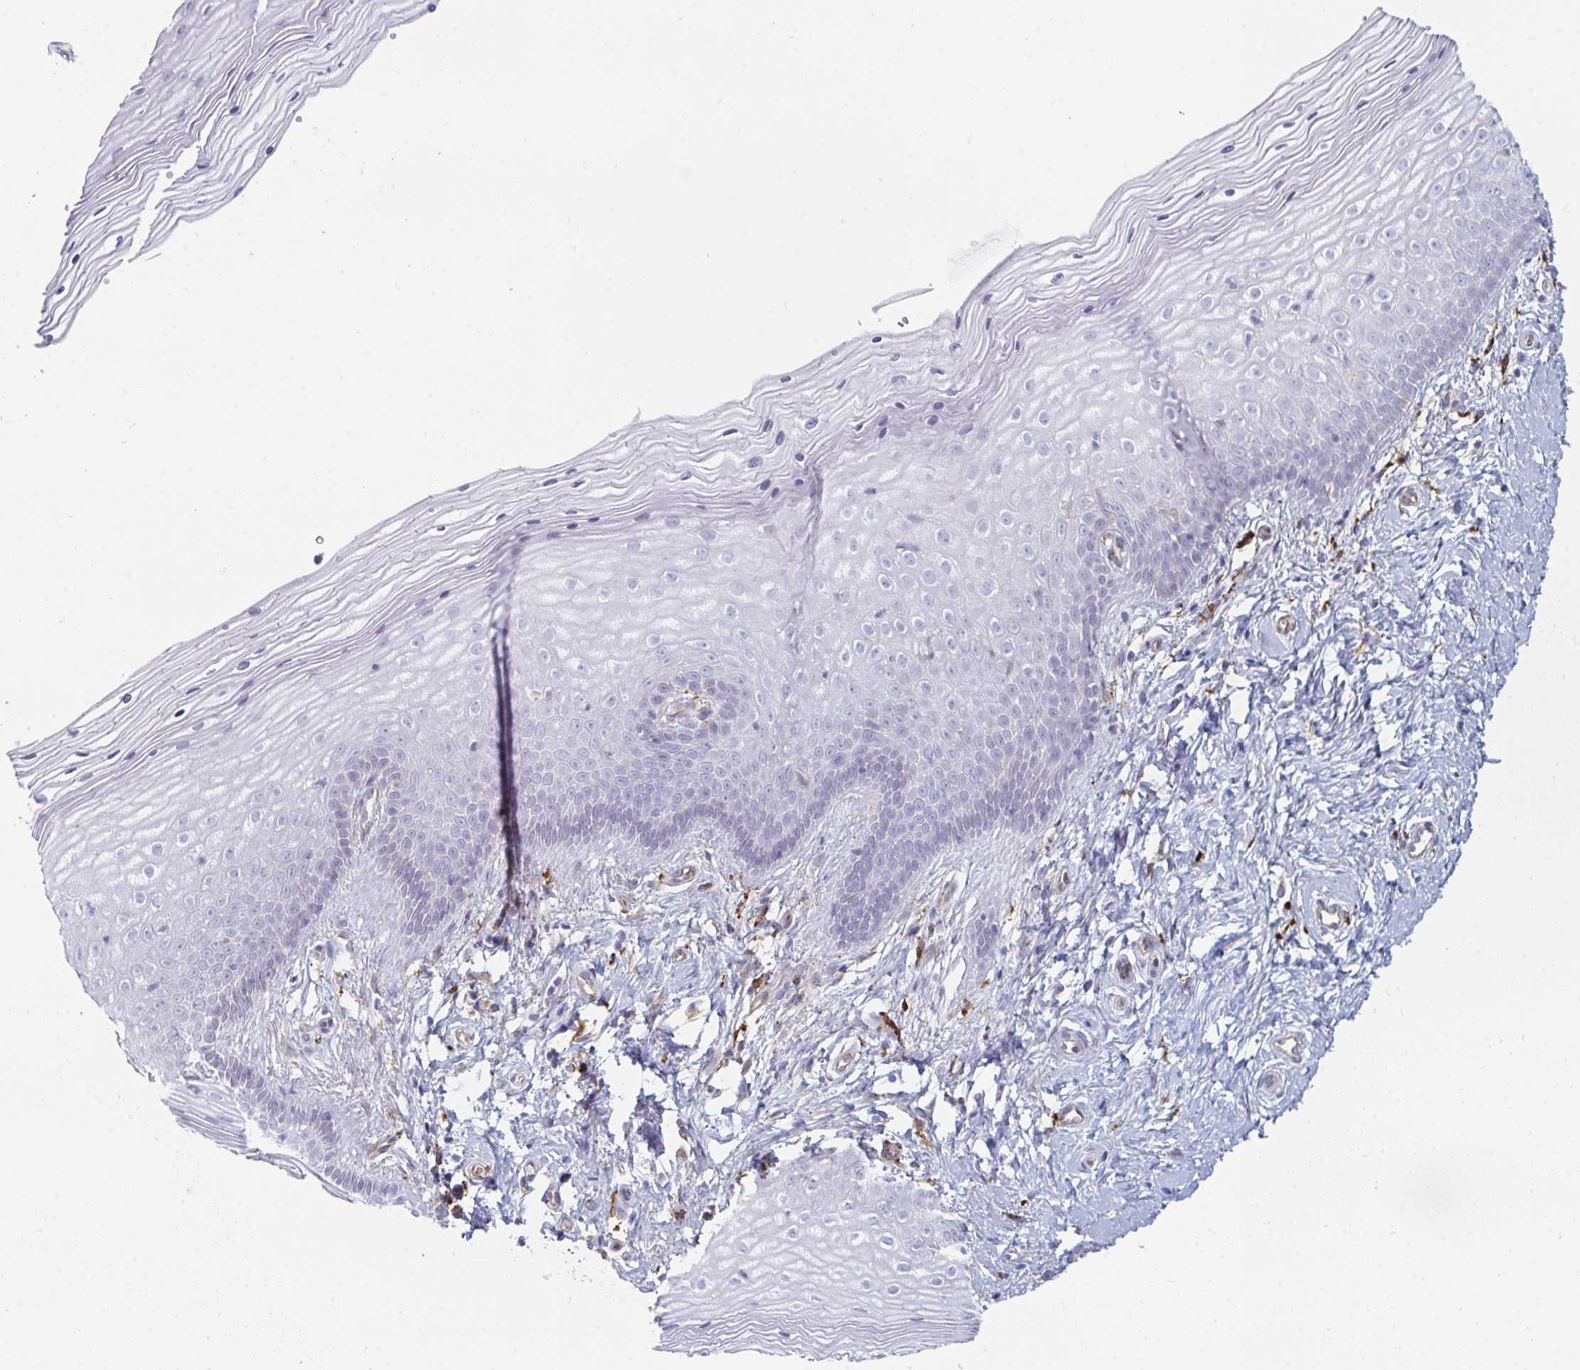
{"staining": {"intensity": "negative", "quantity": "none", "location": "none"}, "tissue": "vagina", "cell_type": "Squamous epithelial cells", "image_type": "normal", "snomed": [{"axis": "morphology", "description": "Normal tissue, NOS"}, {"axis": "topography", "description": "Vagina"}], "caption": "Immunohistochemistry image of unremarkable vagina: vagina stained with DAB (3,3'-diaminobenzidine) displays no significant protein expression in squamous epithelial cells. (Brightfield microscopy of DAB immunohistochemistry (IHC) at high magnification).", "gene": "DAB2", "patient": {"sex": "female", "age": 38}}